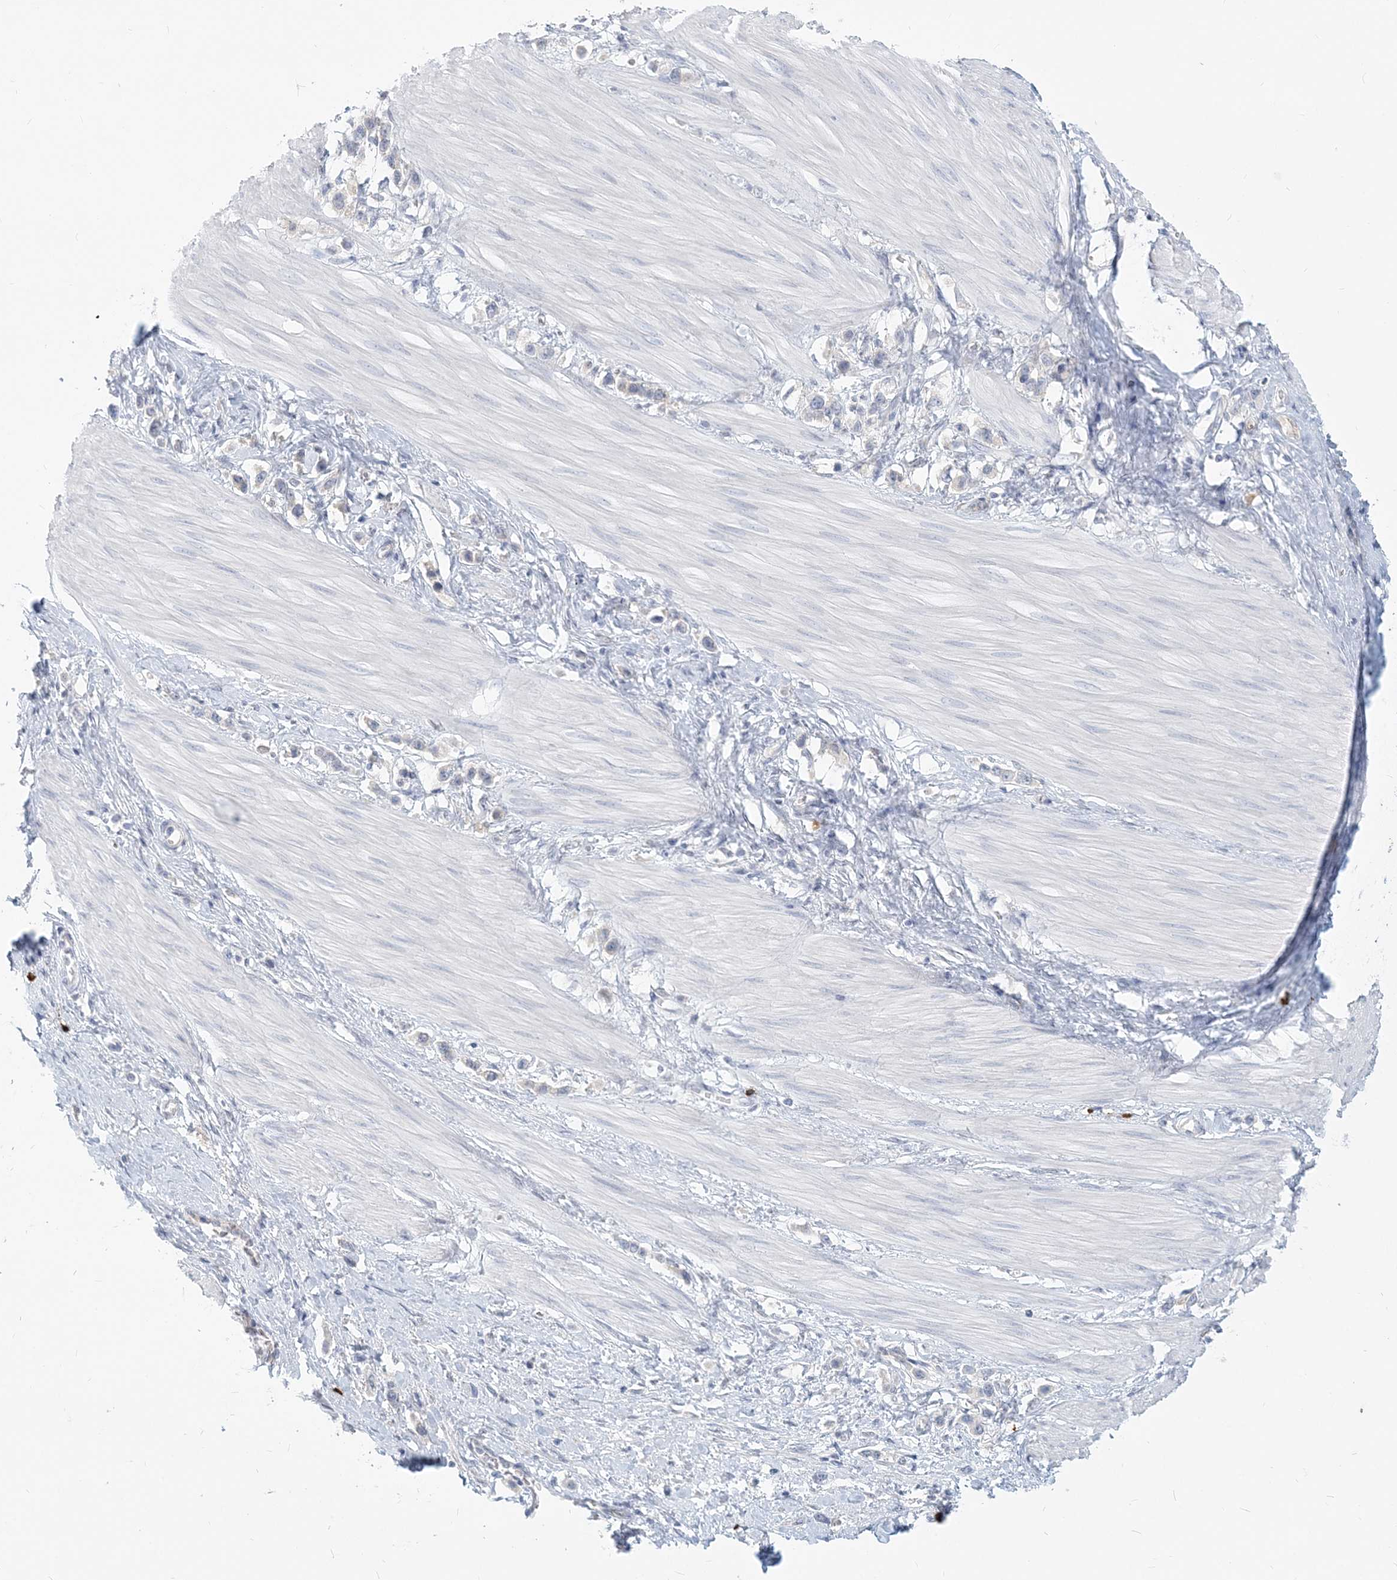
{"staining": {"intensity": "negative", "quantity": "none", "location": "none"}, "tissue": "stomach cancer", "cell_type": "Tumor cells", "image_type": "cancer", "snomed": [{"axis": "morphology", "description": "Adenocarcinoma, NOS"}, {"axis": "topography", "description": "Stomach"}], "caption": "Human stomach cancer (adenocarcinoma) stained for a protein using IHC displays no staining in tumor cells.", "gene": "GMPPA", "patient": {"sex": "female", "age": 65}}